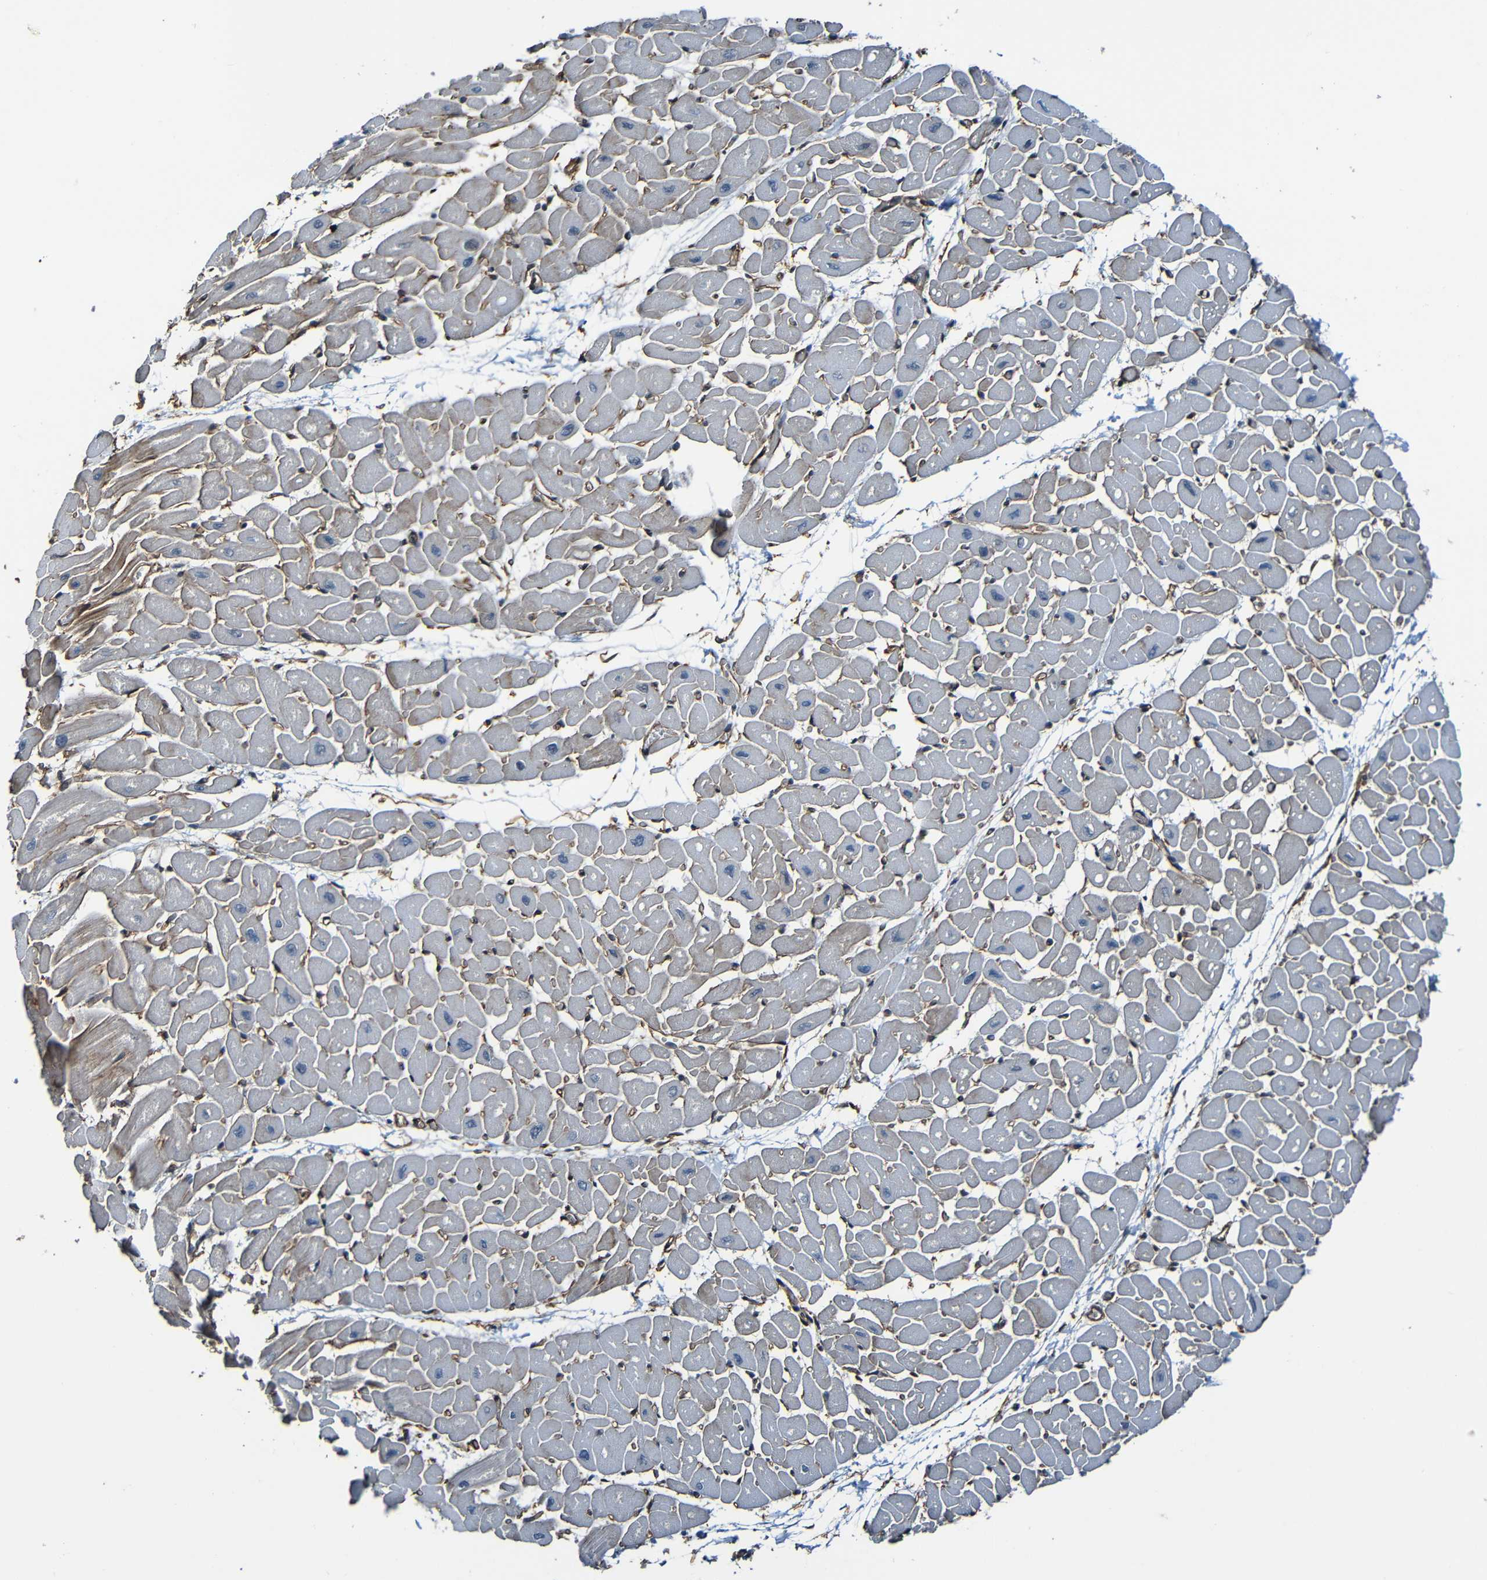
{"staining": {"intensity": "weak", "quantity": "<25%", "location": "cytoplasmic/membranous"}, "tissue": "heart muscle", "cell_type": "Cardiomyocytes", "image_type": "normal", "snomed": [{"axis": "morphology", "description": "Normal tissue, NOS"}, {"axis": "topography", "description": "Heart"}], "caption": "Protein analysis of benign heart muscle exhibits no significant positivity in cardiomyocytes. The staining was performed using DAB to visualize the protein expression in brown, while the nuclei were stained in blue with hematoxylin (Magnification: 20x).", "gene": "LGR5", "patient": {"sex": "male", "age": 45}}